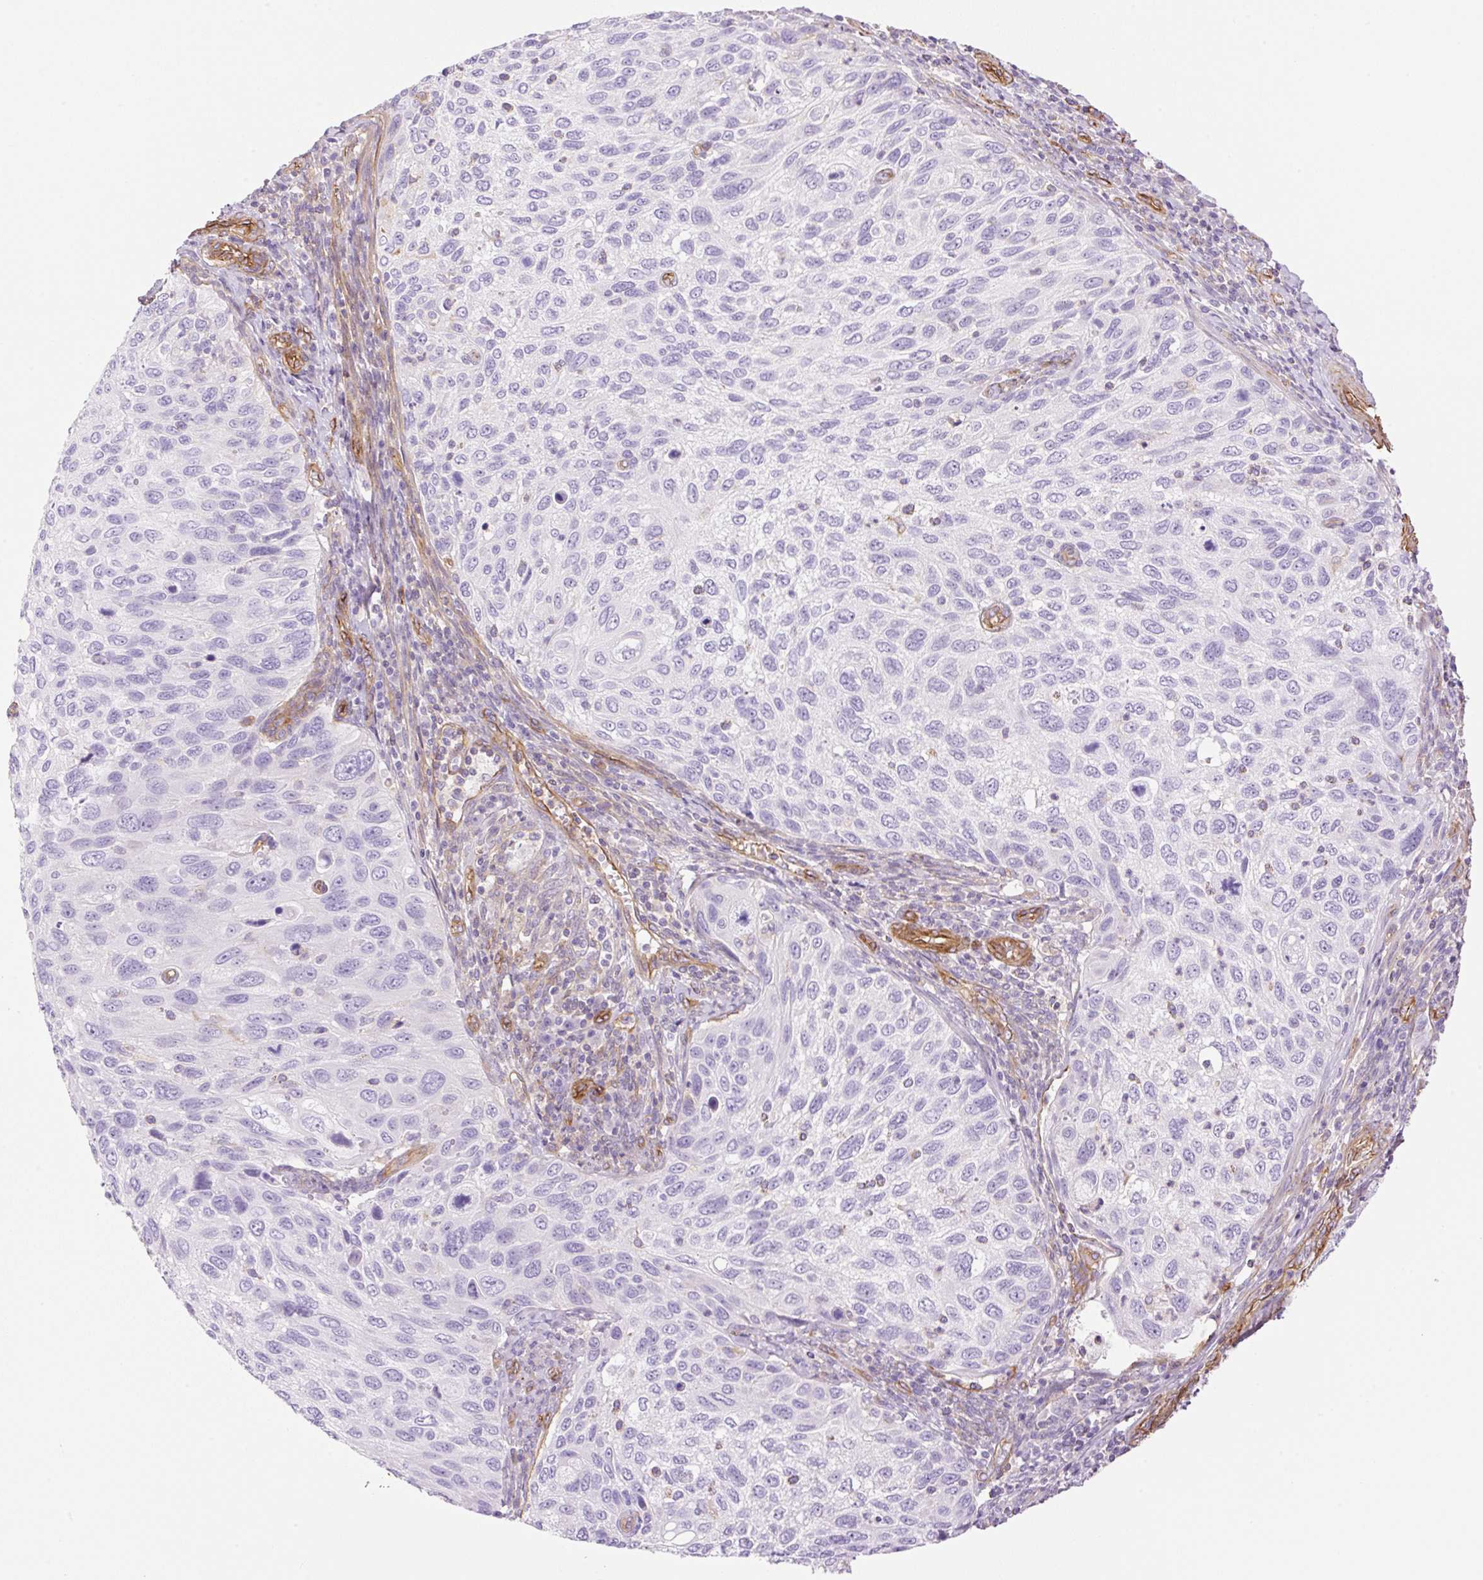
{"staining": {"intensity": "negative", "quantity": "none", "location": "none"}, "tissue": "cervical cancer", "cell_type": "Tumor cells", "image_type": "cancer", "snomed": [{"axis": "morphology", "description": "Squamous cell carcinoma, NOS"}, {"axis": "topography", "description": "Cervix"}], "caption": "DAB immunohistochemical staining of cervical cancer demonstrates no significant staining in tumor cells.", "gene": "EHD3", "patient": {"sex": "female", "age": 70}}